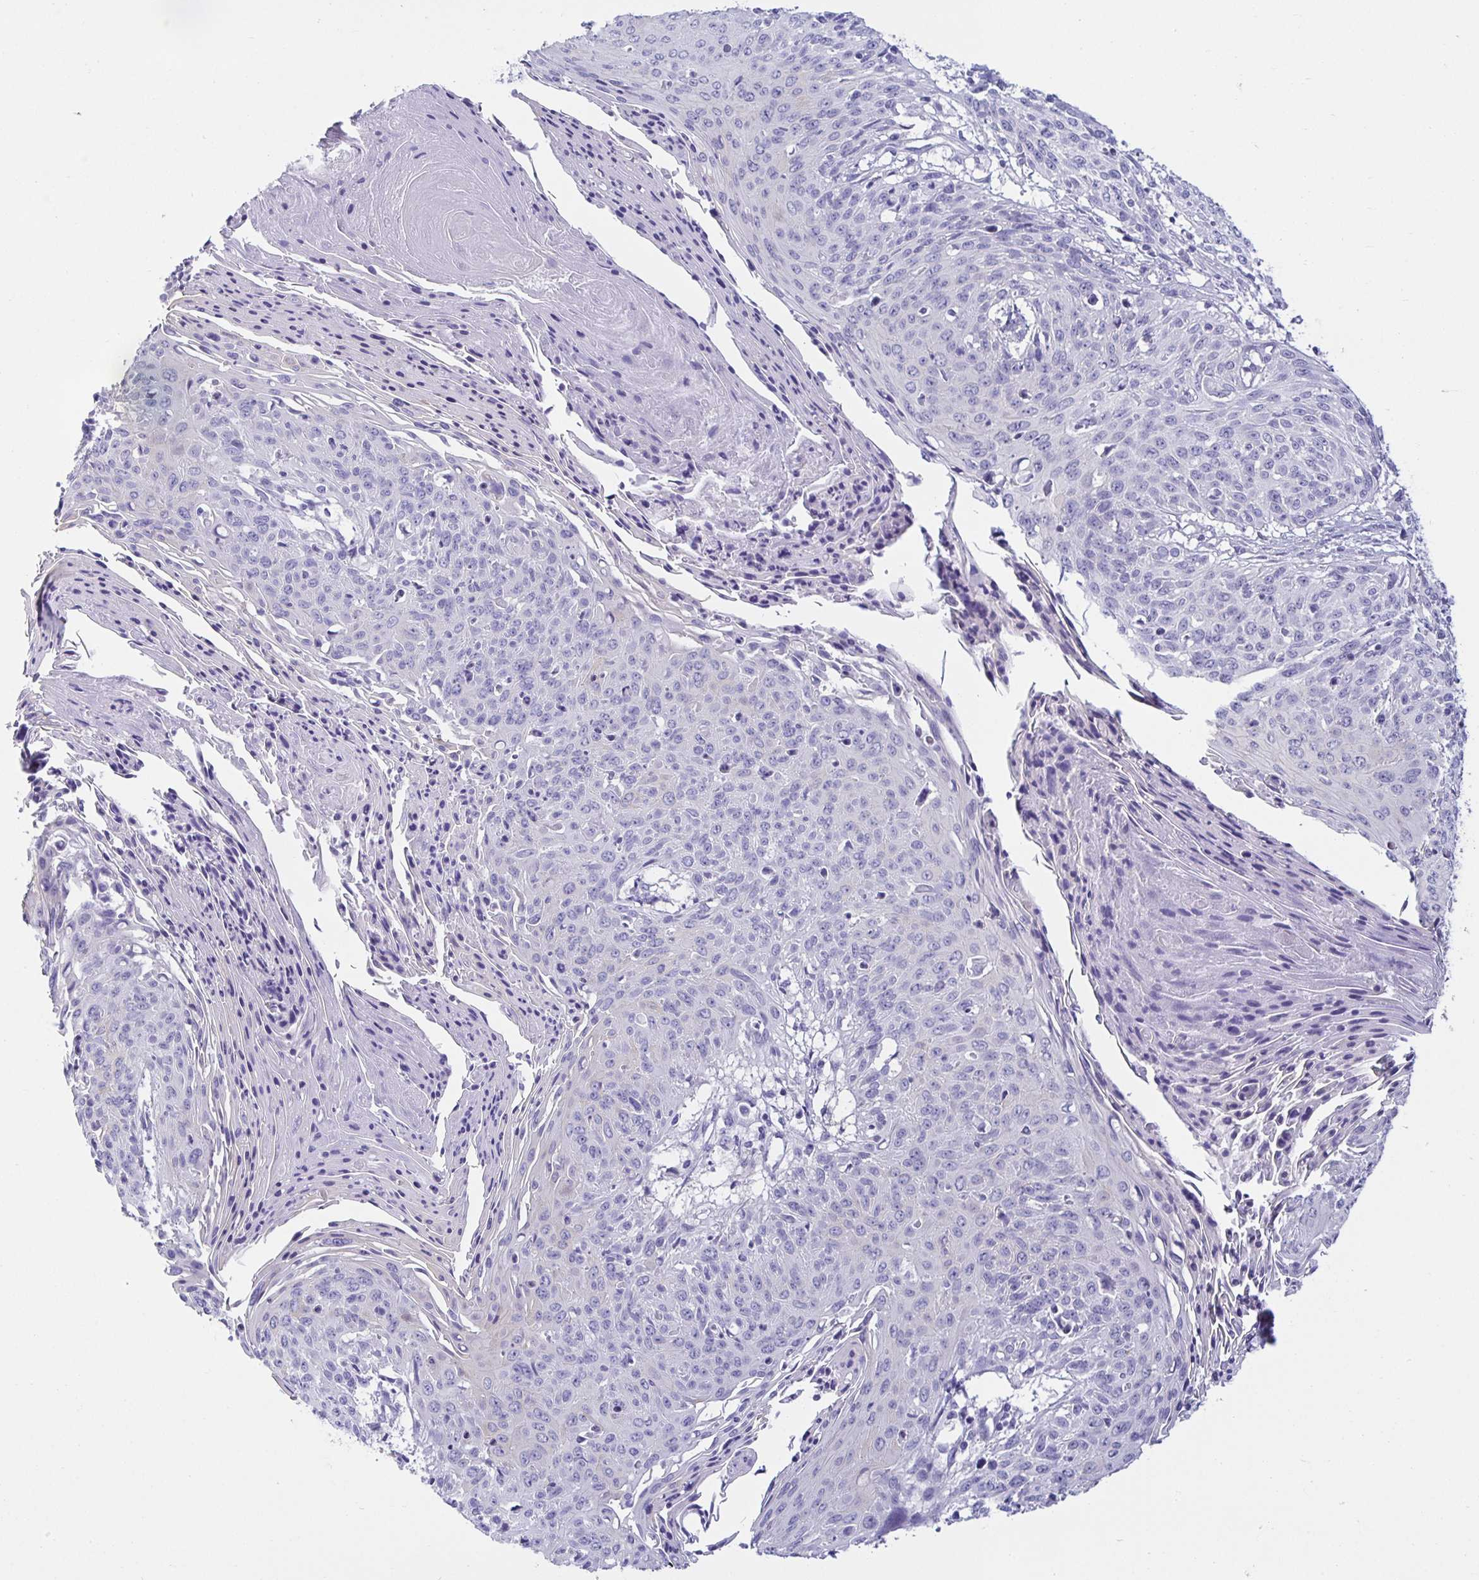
{"staining": {"intensity": "negative", "quantity": "none", "location": "none"}, "tissue": "cervical cancer", "cell_type": "Tumor cells", "image_type": "cancer", "snomed": [{"axis": "morphology", "description": "Squamous cell carcinoma, NOS"}, {"axis": "topography", "description": "Cervix"}], "caption": "Micrograph shows no significant protein staining in tumor cells of squamous cell carcinoma (cervical).", "gene": "MON2", "patient": {"sex": "female", "age": 45}}